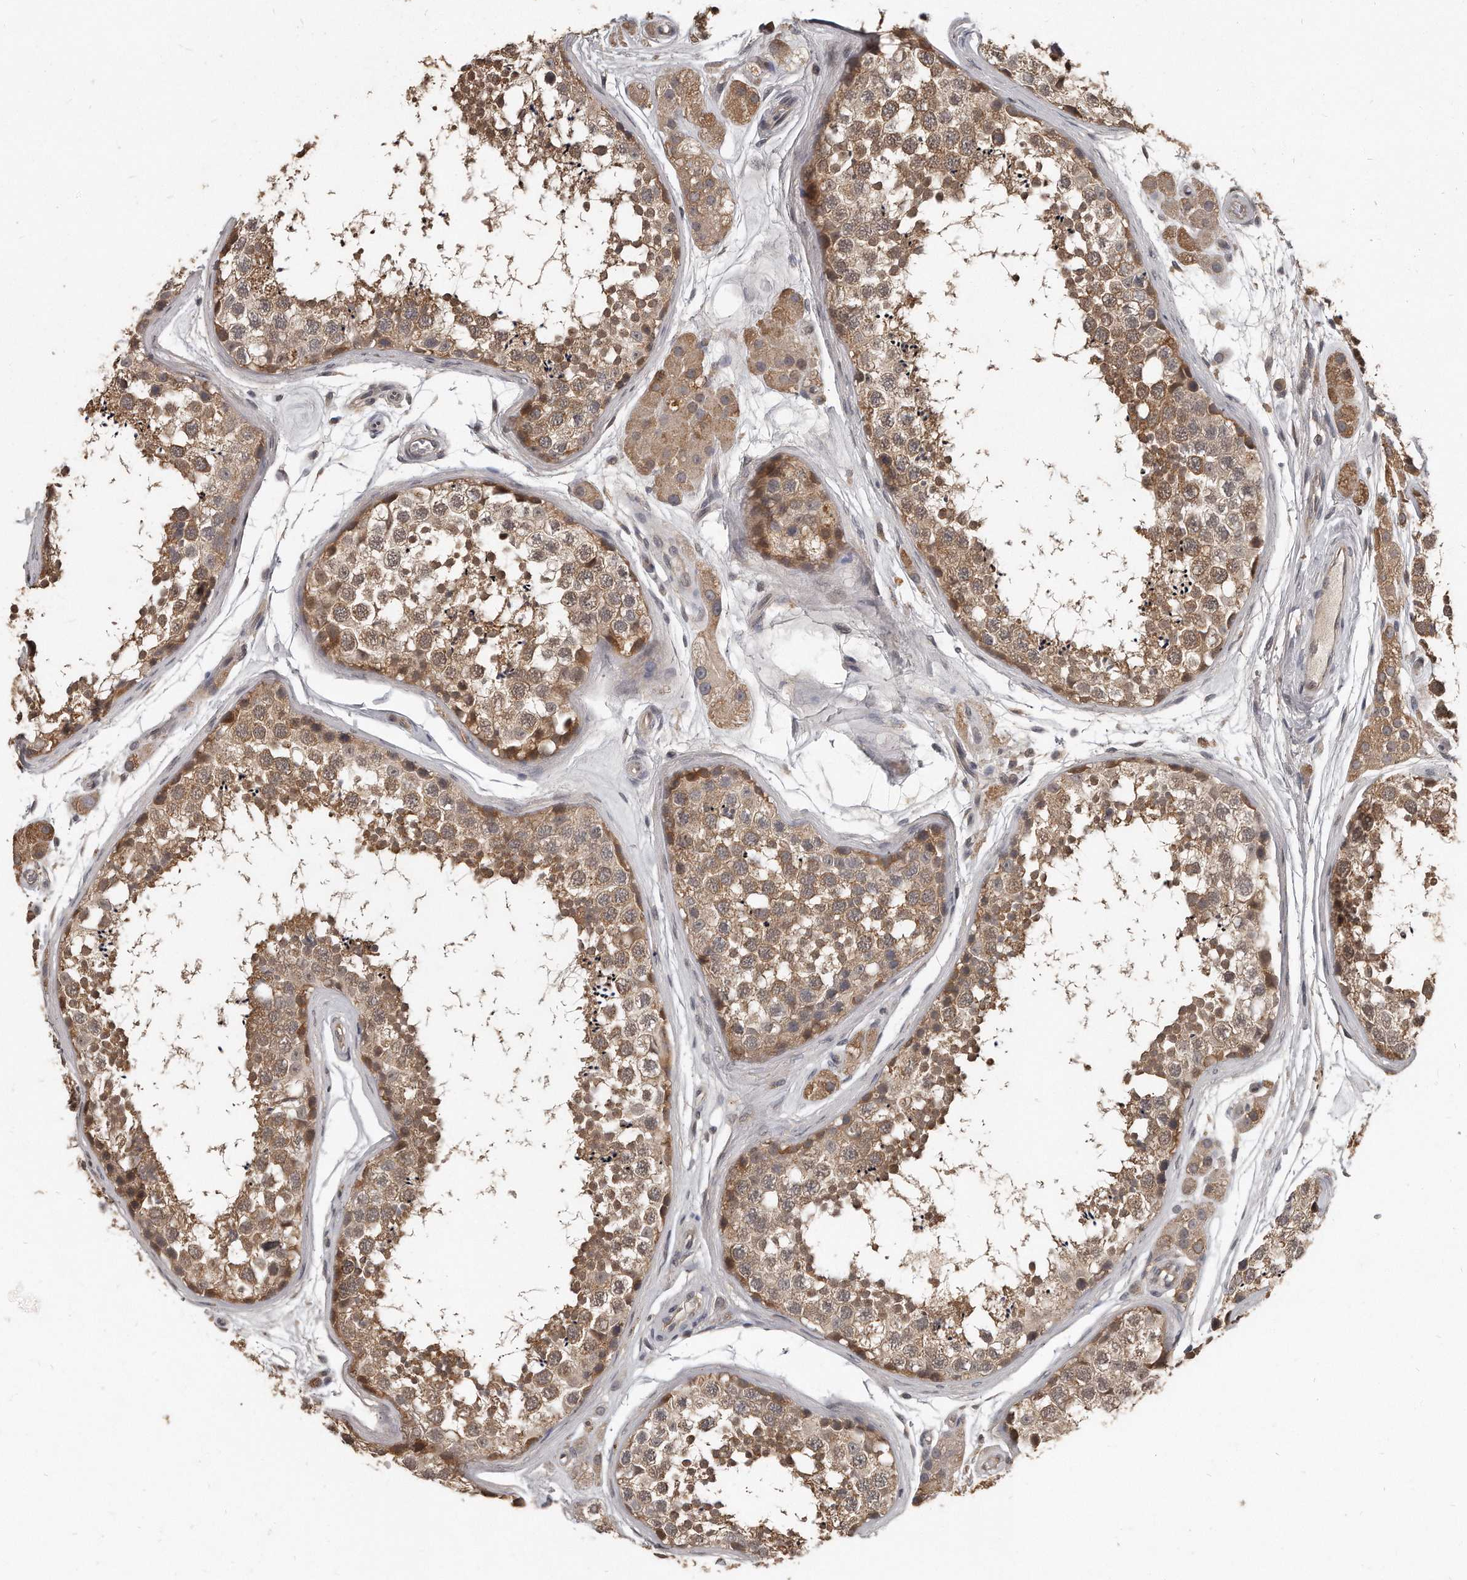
{"staining": {"intensity": "moderate", "quantity": "25%-75%", "location": "cytoplasmic/membranous"}, "tissue": "testis", "cell_type": "Cells in seminiferous ducts", "image_type": "normal", "snomed": [{"axis": "morphology", "description": "Normal tissue, NOS"}, {"axis": "topography", "description": "Testis"}], "caption": "A high-resolution histopathology image shows IHC staining of benign testis, which displays moderate cytoplasmic/membranous expression in about 25%-75% of cells in seminiferous ducts.", "gene": "GRB10", "patient": {"sex": "male", "age": 56}}